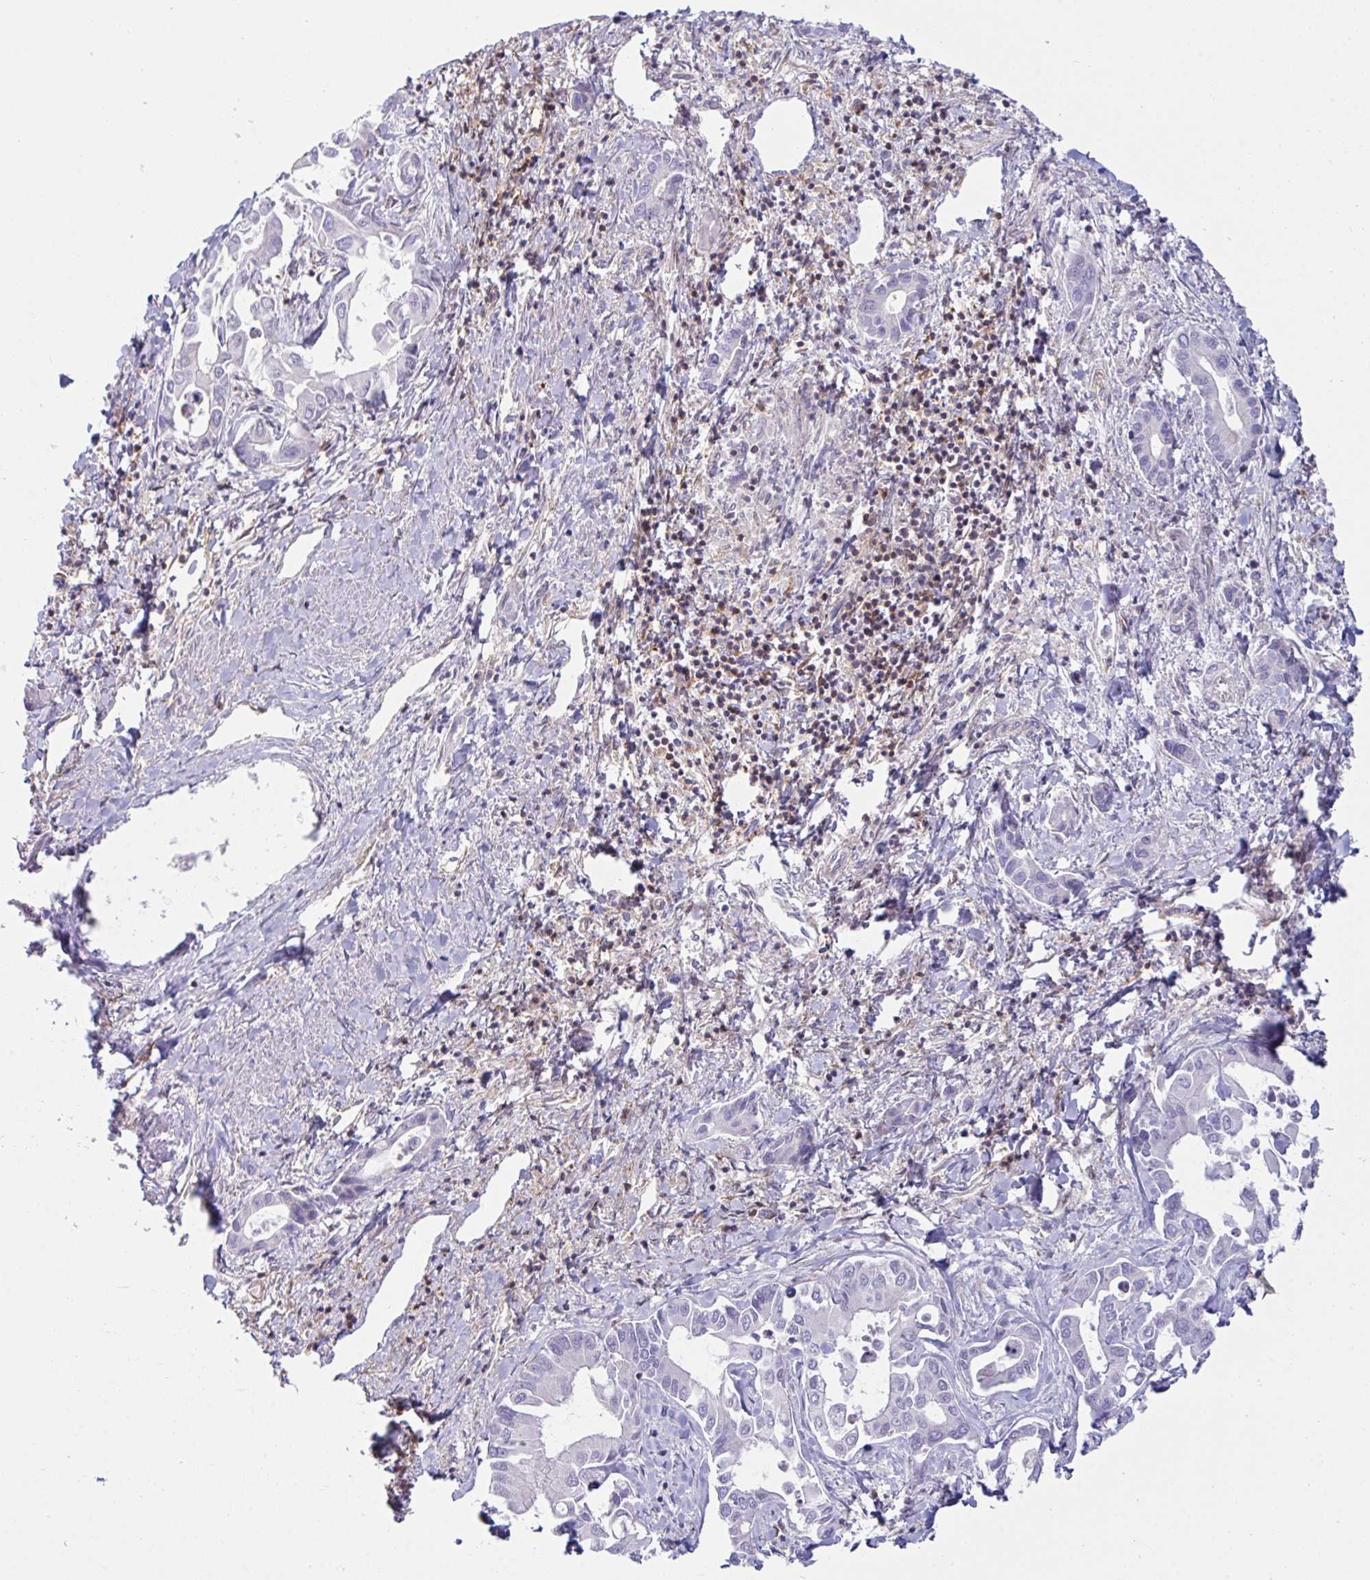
{"staining": {"intensity": "negative", "quantity": "none", "location": "none"}, "tissue": "liver cancer", "cell_type": "Tumor cells", "image_type": "cancer", "snomed": [{"axis": "morphology", "description": "Cholangiocarcinoma"}, {"axis": "topography", "description": "Liver"}], "caption": "Immunohistochemistry (IHC) of human cholangiocarcinoma (liver) shows no staining in tumor cells.", "gene": "TSC22D3", "patient": {"sex": "male", "age": 66}}